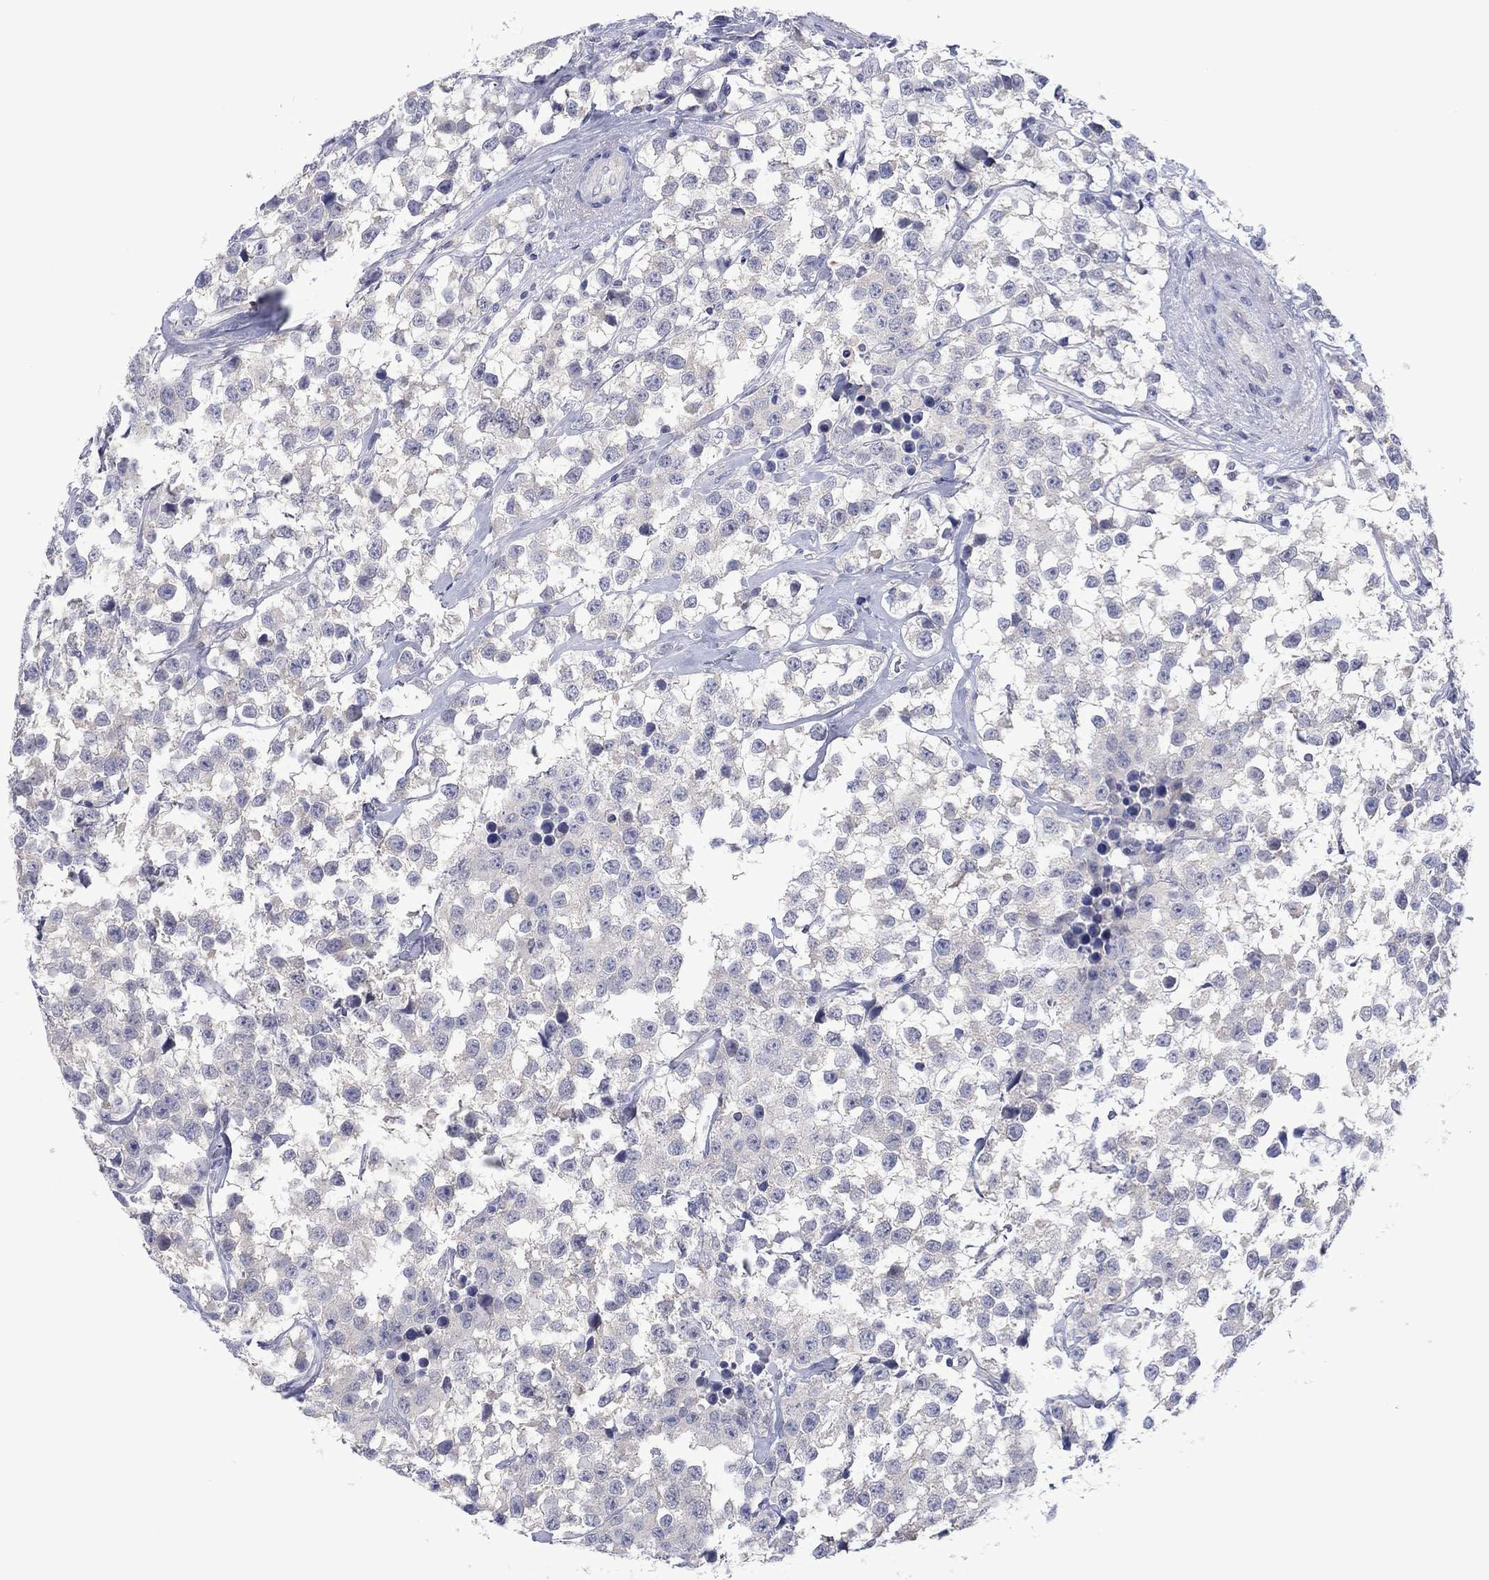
{"staining": {"intensity": "negative", "quantity": "none", "location": "none"}, "tissue": "testis cancer", "cell_type": "Tumor cells", "image_type": "cancer", "snomed": [{"axis": "morphology", "description": "Seminoma, NOS"}, {"axis": "topography", "description": "Testis"}], "caption": "IHC histopathology image of neoplastic tissue: human testis seminoma stained with DAB (3,3'-diaminobenzidine) exhibits no significant protein staining in tumor cells.", "gene": "FER1L6", "patient": {"sex": "male", "age": 59}}